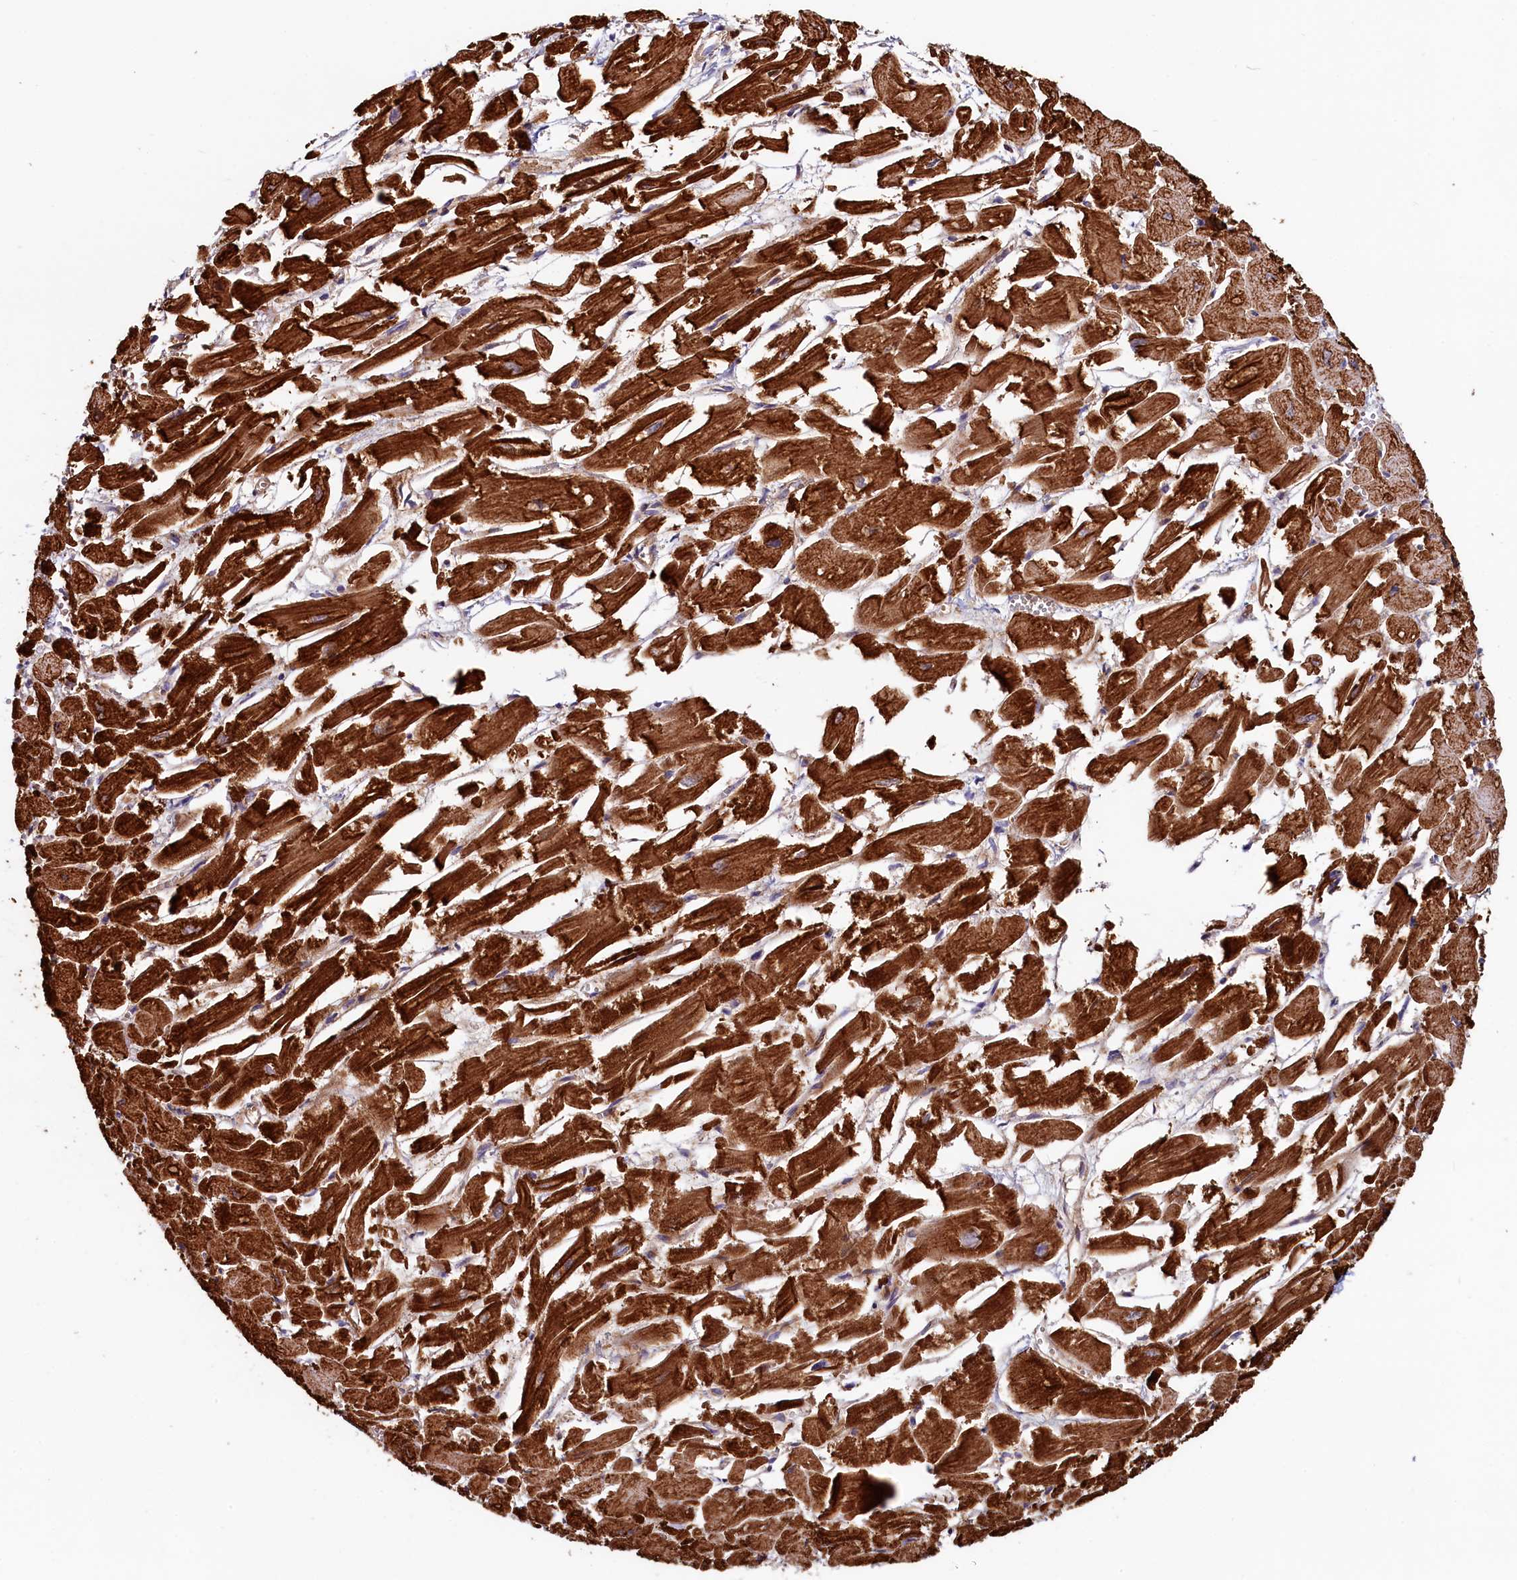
{"staining": {"intensity": "strong", "quantity": ">75%", "location": "cytoplasmic/membranous"}, "tissue": "heart muscle", "cell_type": "Cardiomyocytes", "image_type": "normal", "snomed": [{"axis": "morphology", "description": "Normal tissue, NOS"}, {"axis": "topography", "description": "Heart"}], "caption": "Normal heart muscle reveals strong cytoplasmic/membranous positivity in approximately >75% of cardiomyocytes, visualized by immunohistochemistry. (DAB IHC, brown staining for protein, blue staining for nuclei).", "gene": "ASTE1", "patient": {"sex": "male", "age": 54}}